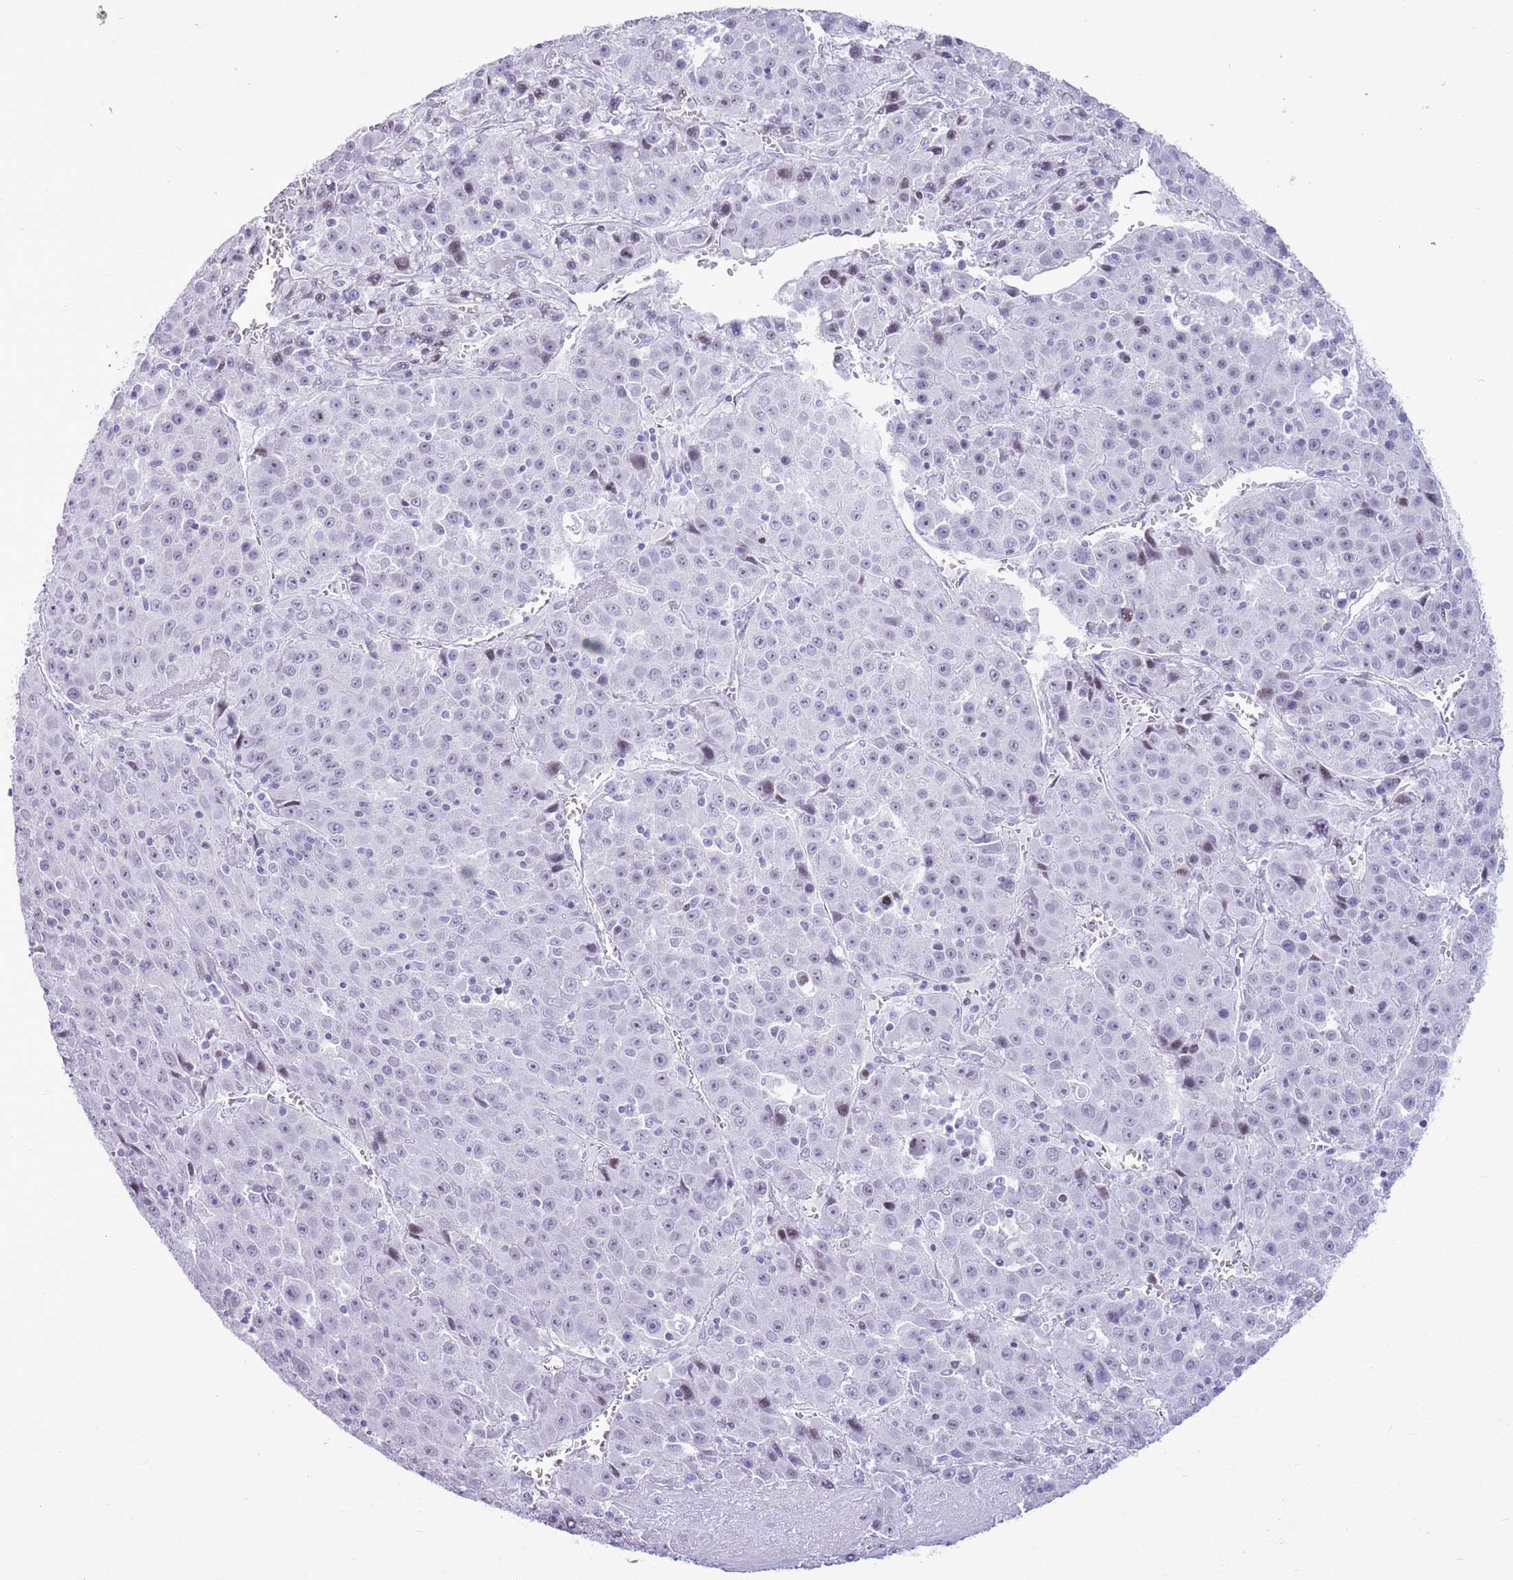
{"staining": {"intensity": "negative", "quantity": "none", "location": "none"}, "tissue": "liver cancer", "cell_type": "Tumor cells", "image_type": "cancer", "snomed": [{"axis": "morphology", "description": "Carcinoma, Hepatocellular, NOS"}, {"axis": "topography", "description": "Liver"}], "caption": "An immunohistochemistry micrograph of liver cancer (hepatocellular carcinoma) is shown. There is no staining in tumor cells of liver cancer (hepatocellular carcinoma).", "gene": "ASIP", "patient": {"sex": "female", "age": 53}}